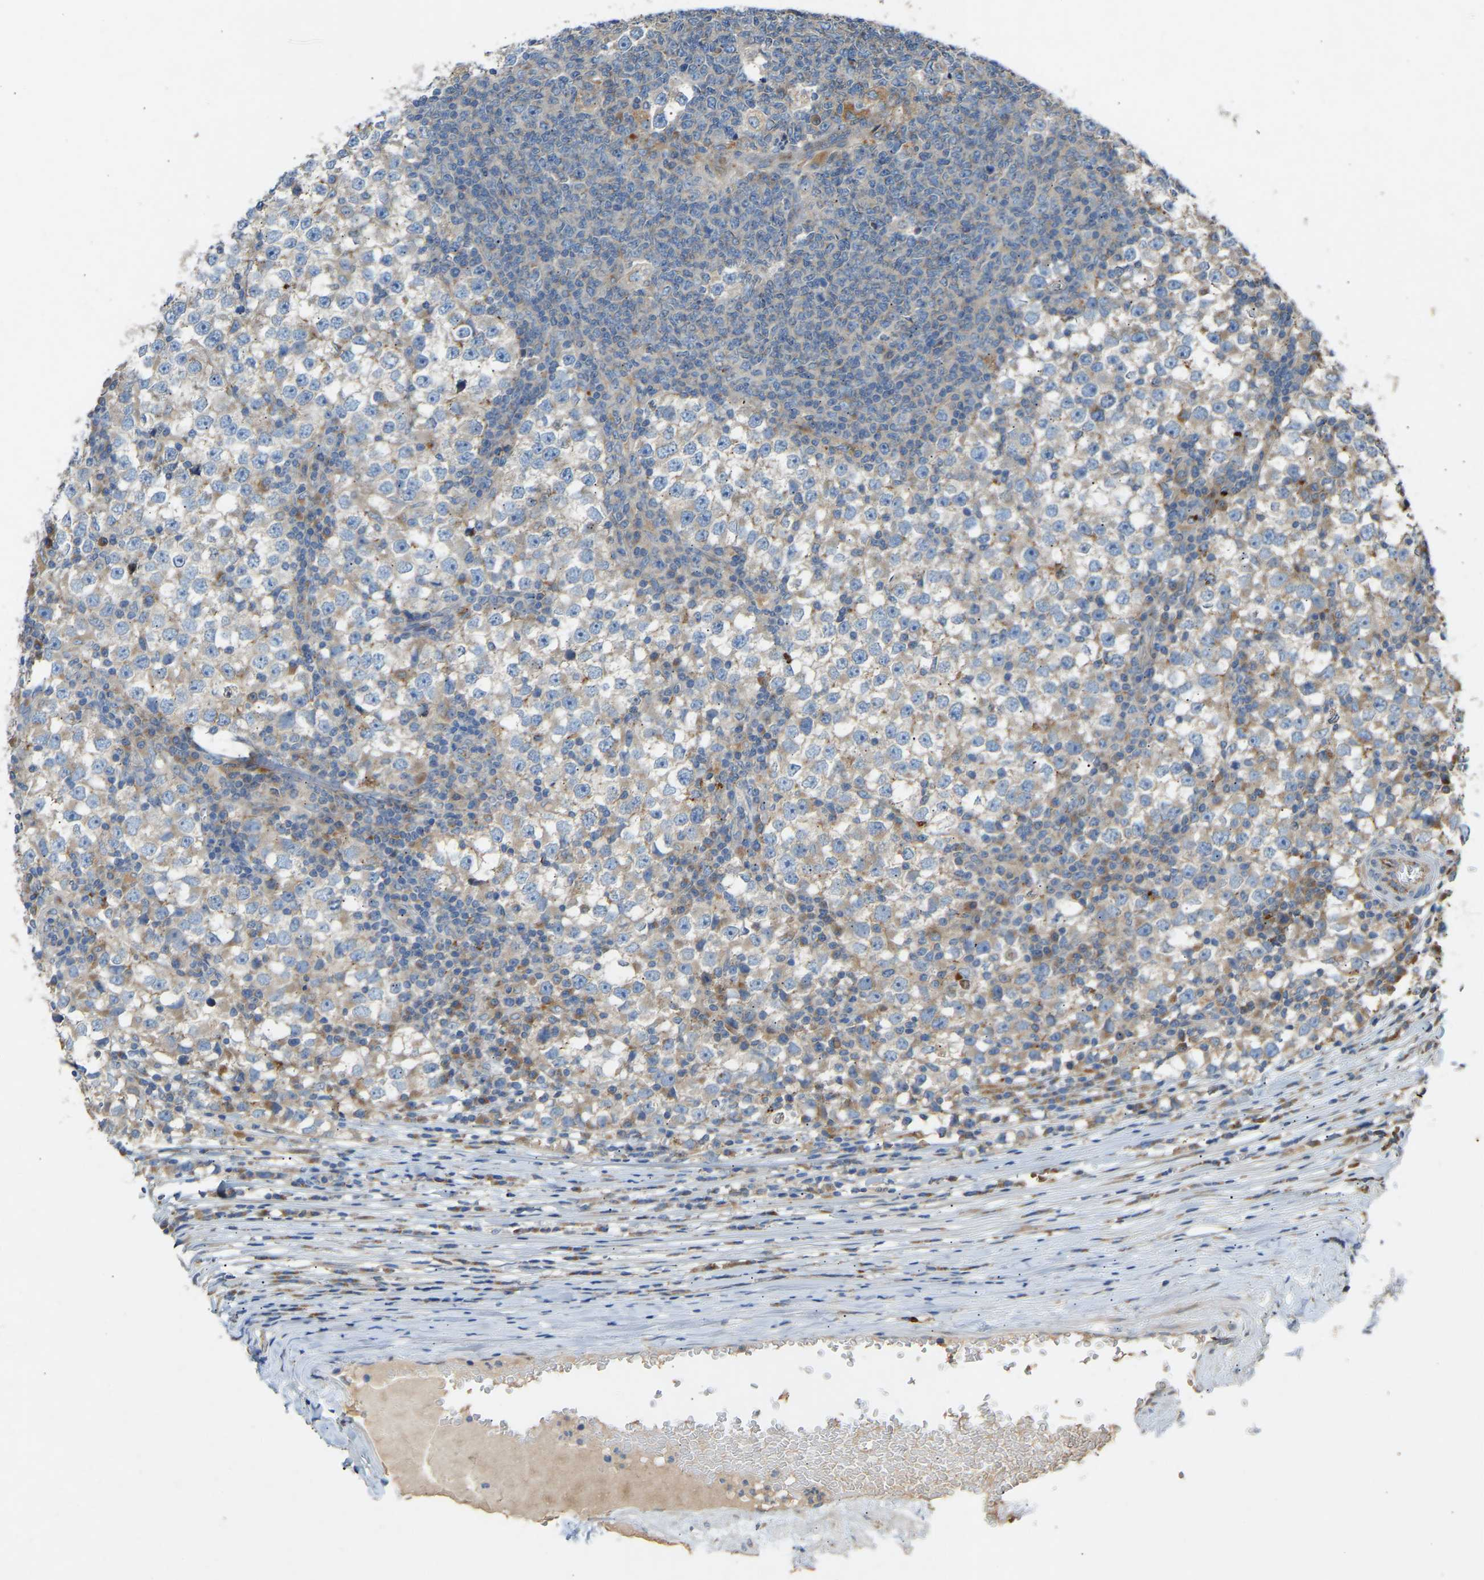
{"staining": {"intensity": "weak", "quantity": "<25%", "location": "cytoplasmic/membranous"}, "tissue": "testis cancer", "cell_type": "Tumor cells", "image_type": "cancer", "snomed": [{"axis": "morphology", "description": "Seminoma, NOS"}, {"axis": "topography", "description": "Testis"}], "caption": "Micrograph shows no protein expression in tumor cells of testis seminoma tissue.", "gene": "RGP1", "patient": {"sex": "male", "age": 65}}